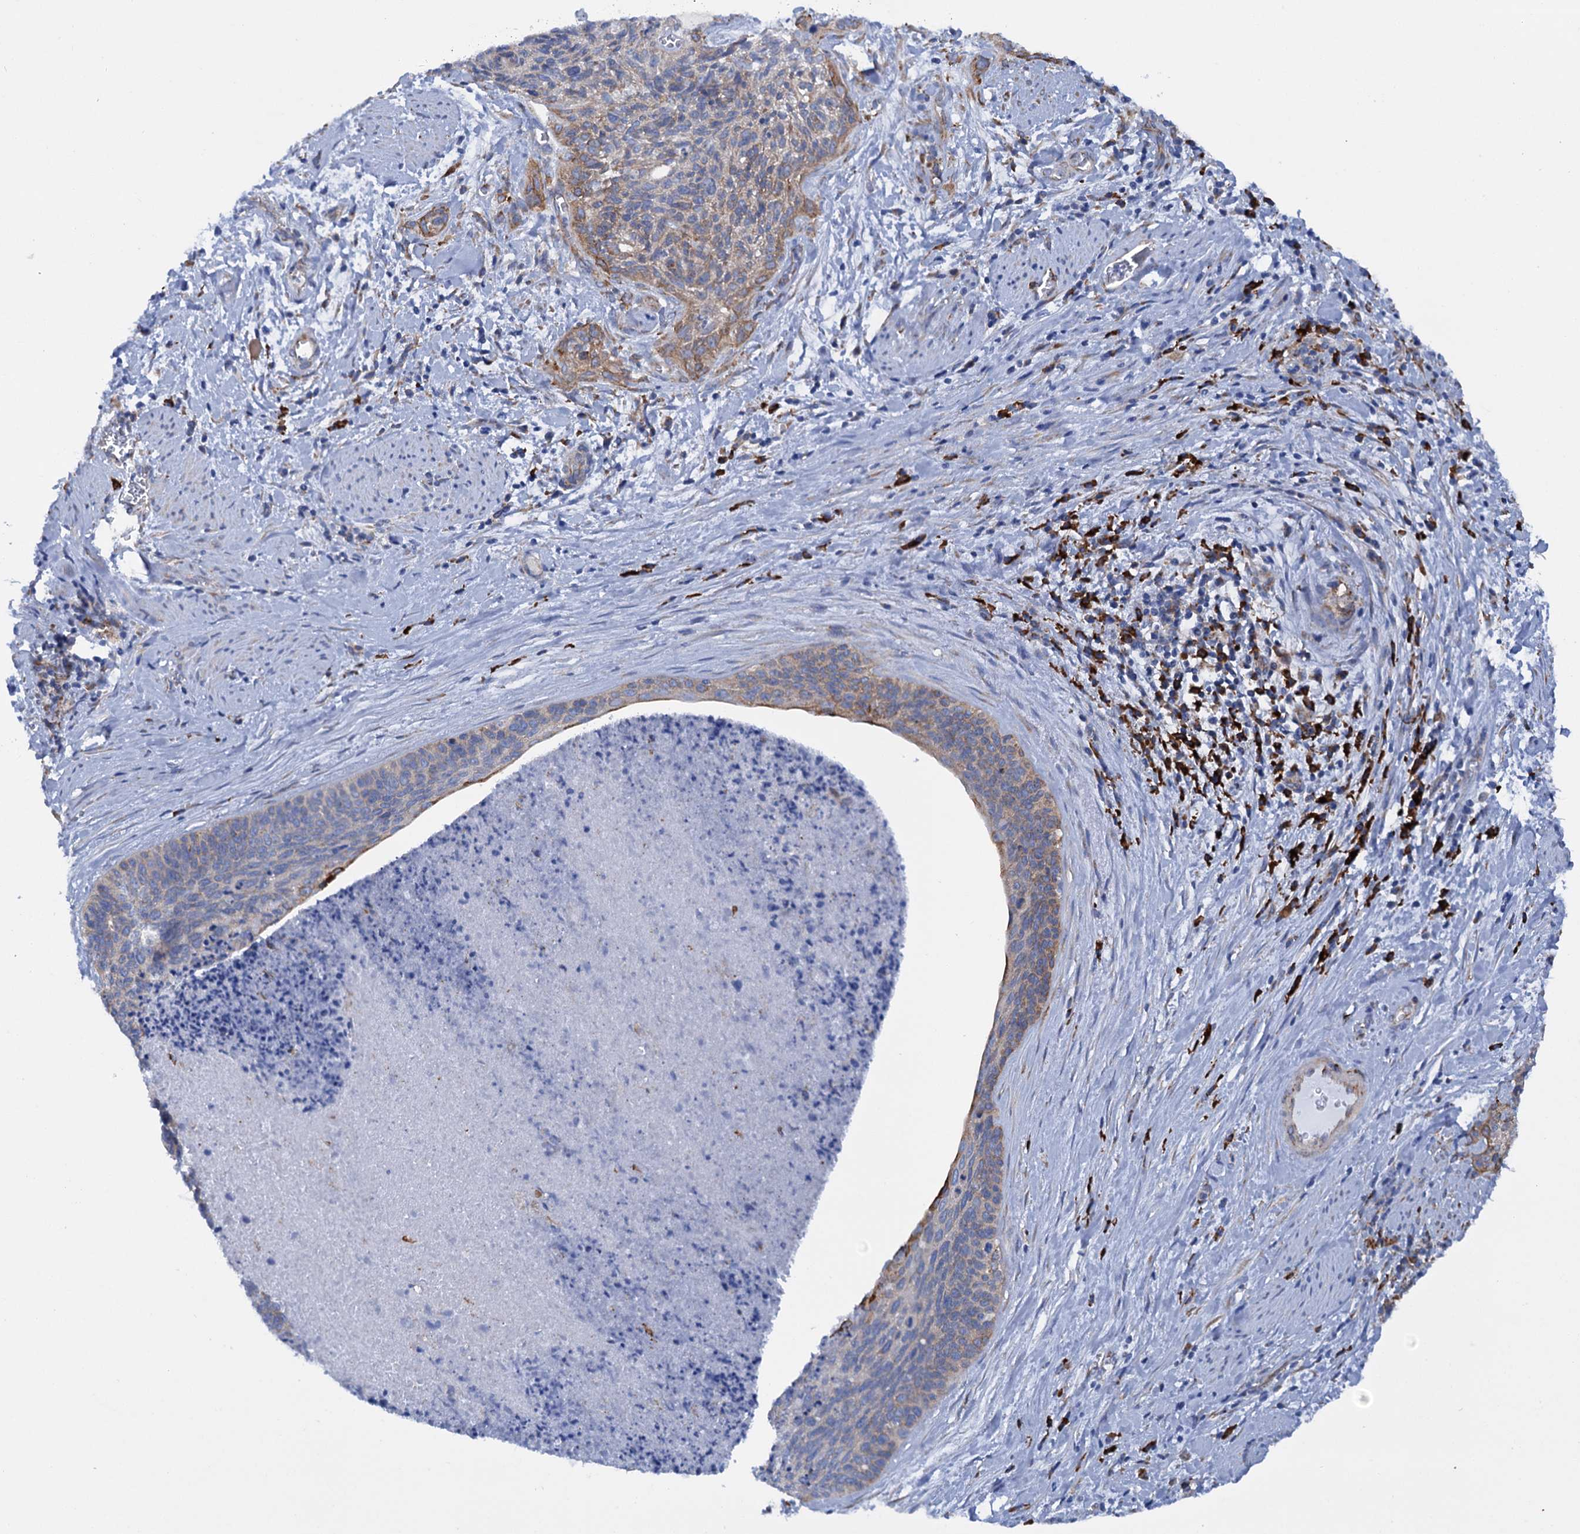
{"staining": {"intensity": "moderate", "quantity": "<25%", "location": "cytoplasmic/membranous"}, "tissue": "cervical cancer", "cell_type": "Tumor cells", "image_type": "cancer", "snomed": [{"axis": "morphology", "description": "Squamous cell carcinoma, NOS"}, {"axis": "topography", "description": "Cervix"}], "caption": "Immunohistochemical staining of human cervical cancer (squamous cell carcinoma) reveals low levels of moderate cytoplasmic/membranous expression in approximately <25% of tumor cells.", "gene": "SHE", "patient": {"sex": "female", "age": 55}}